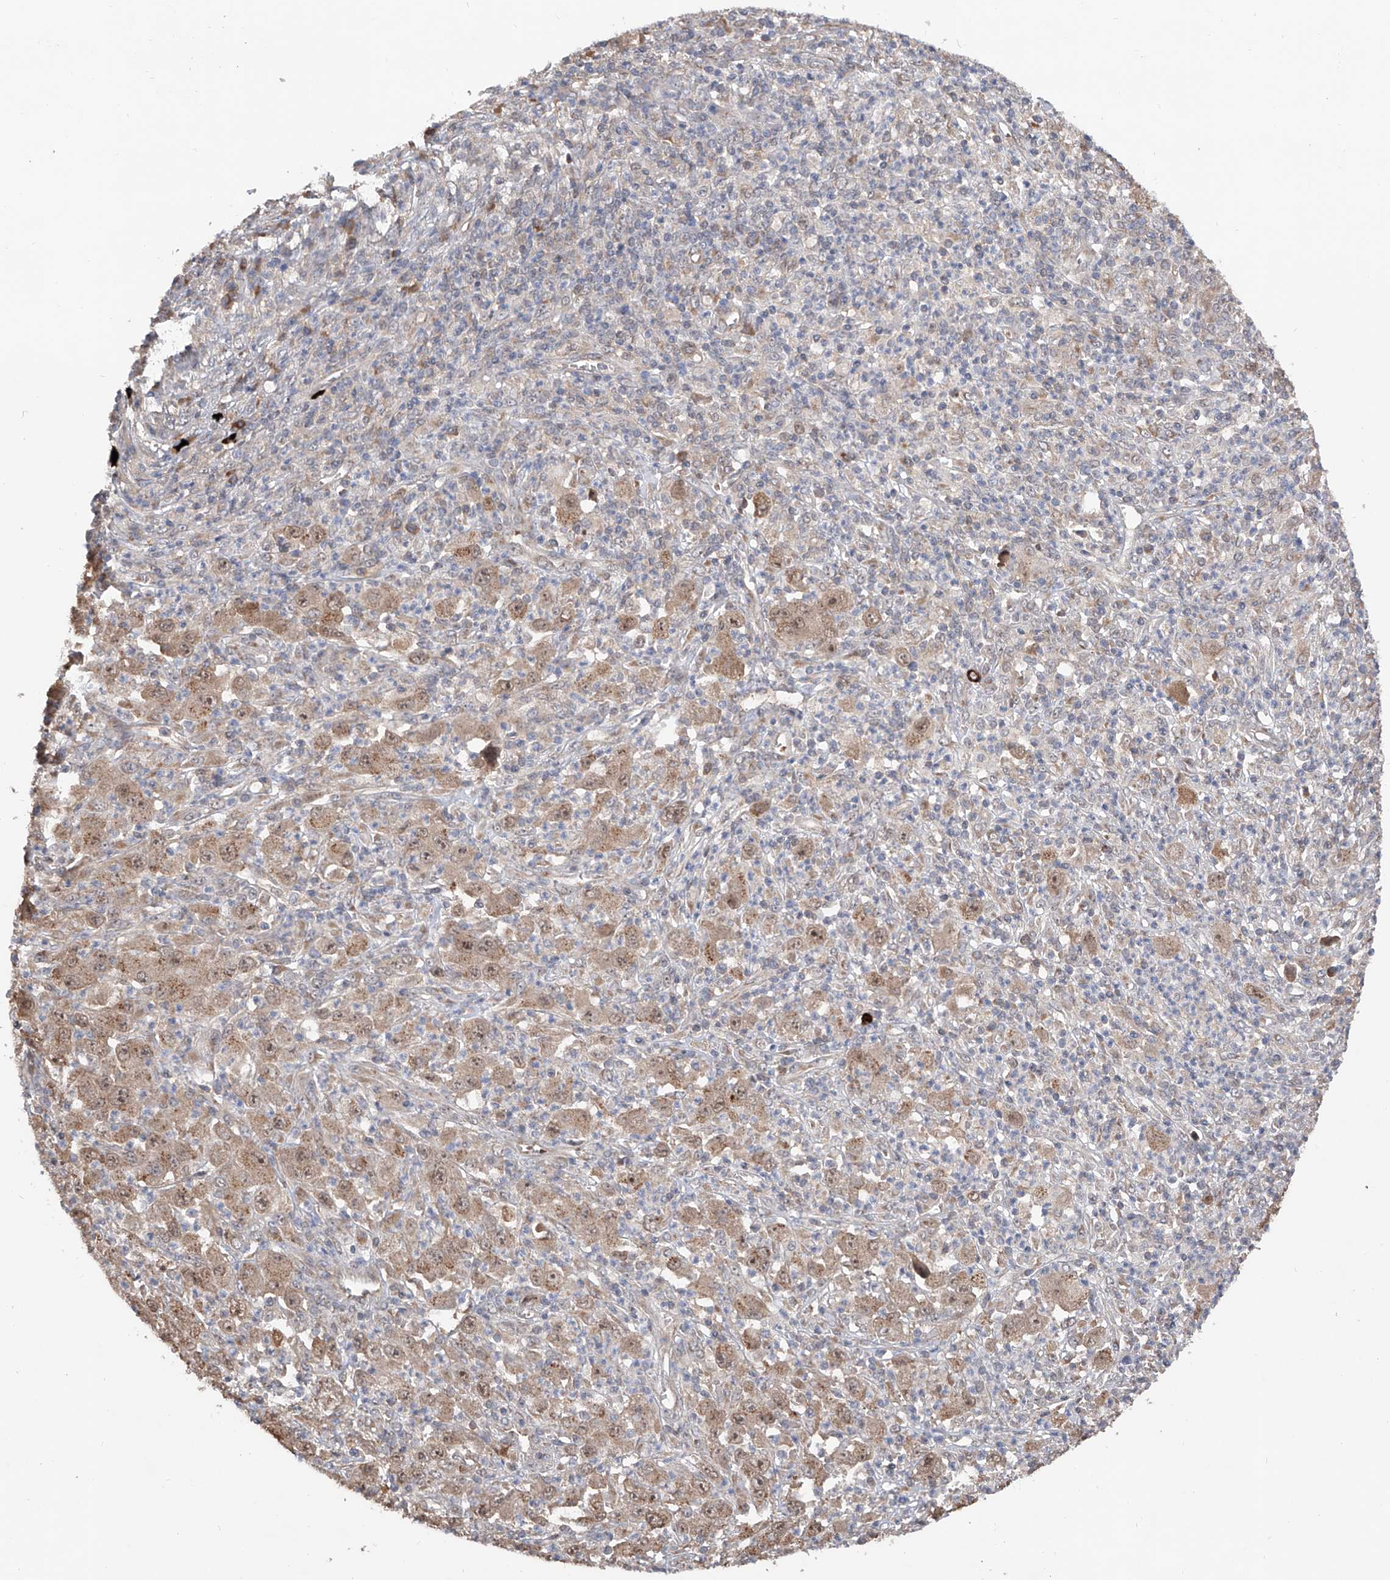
{"staining": {"intensity": "moderate", "quantity": "<25%", "location": "cytoplasmic/membranous,nuclear"}, "tissue": "melanoma", "cell_type": "Tumor cells", "image_type": "cancer", "snomed": [{"axis": "morphology", "description": "Malignant melanoma, Metastatic site"}, {"axis": "topography", "description": "Skin"}], "caption": "Protein analysis of melanoma tissue displays moderate cytoplasmic/membranous and nuclear staining in about <25% of tumor cells.", "gene": "EDN1", "patient": {"sex": "female", "age": 56}}